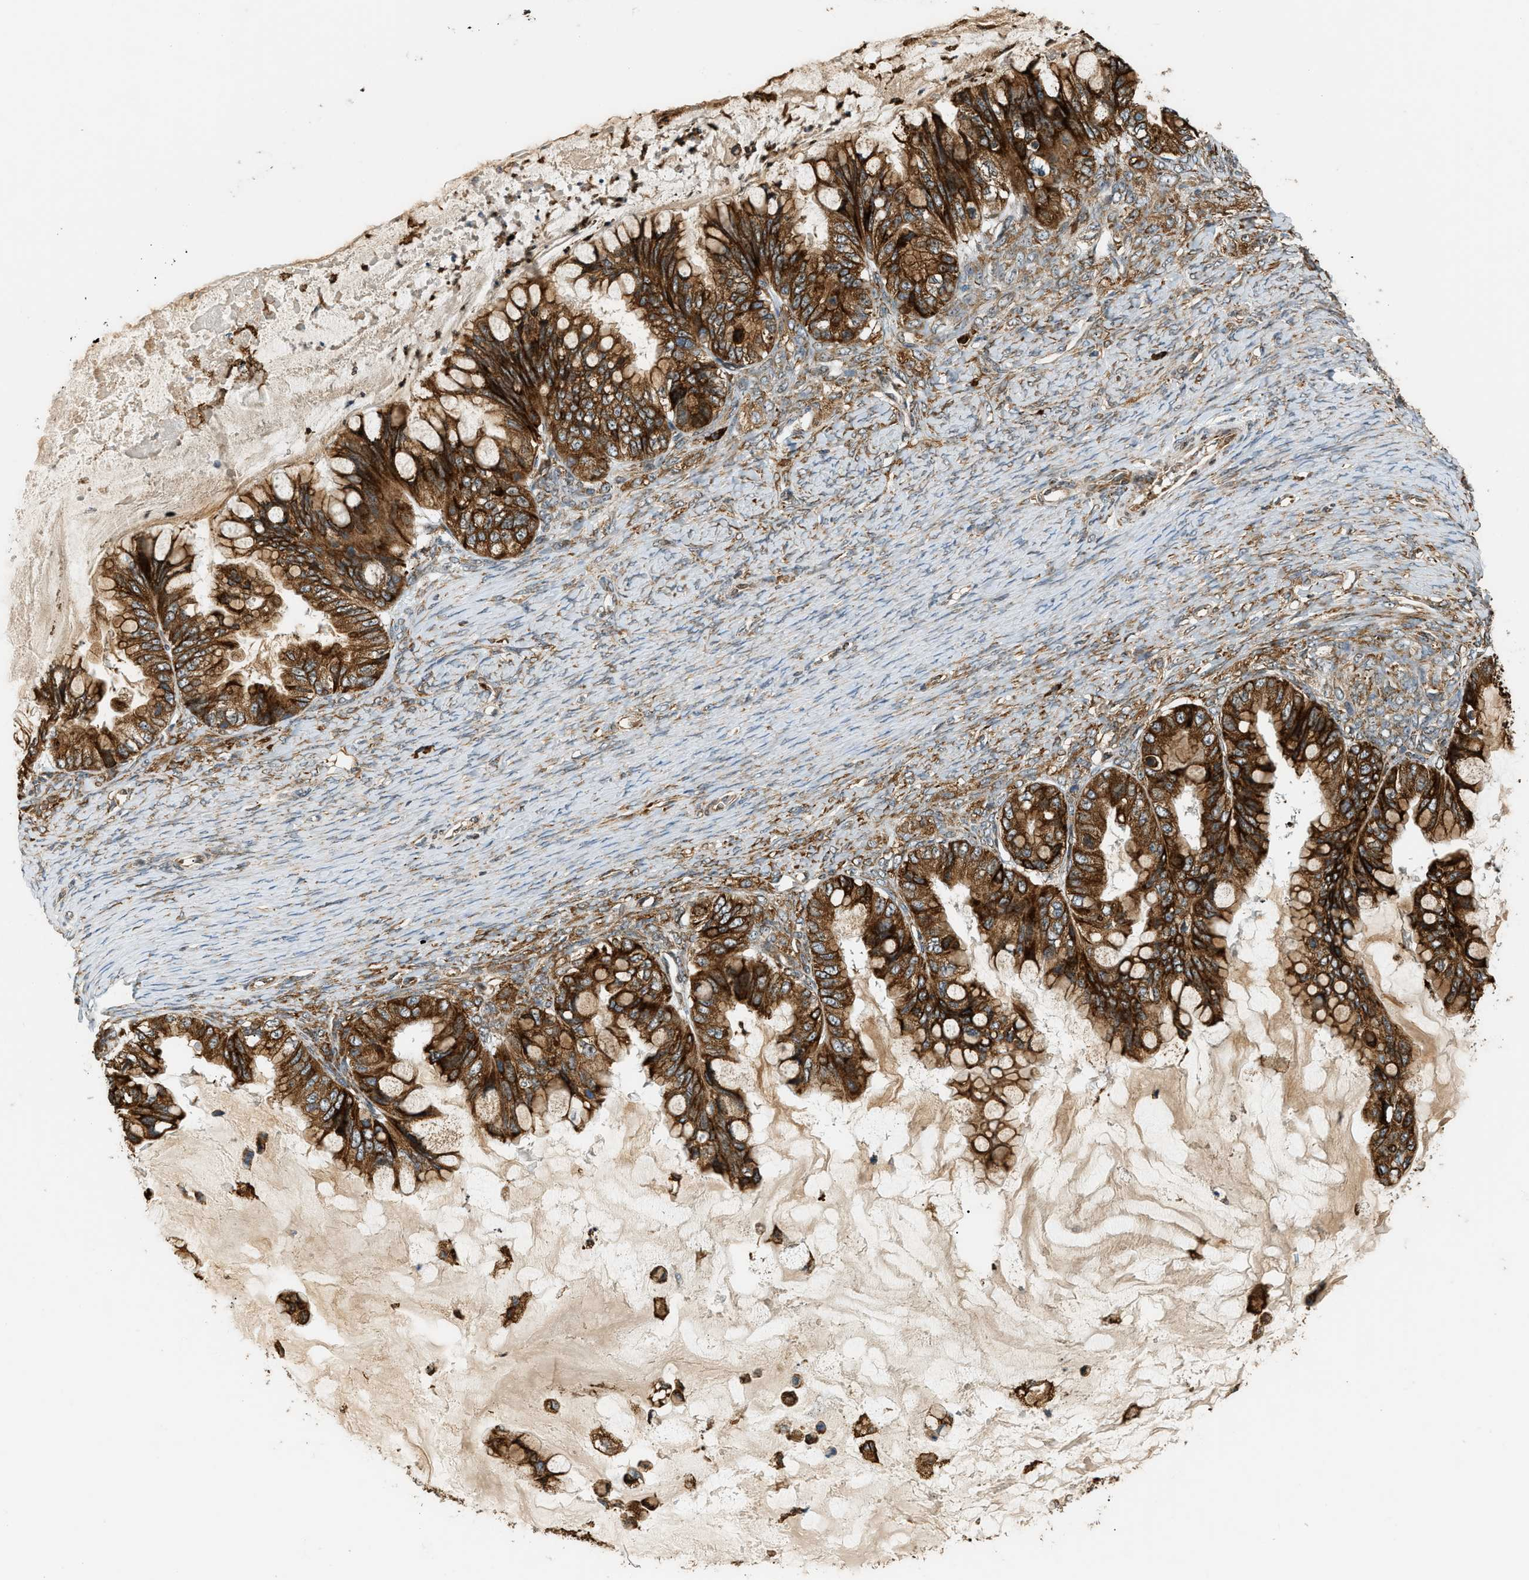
{"staining": {"intensity": "strong", "quantity": ">75%", "location": "cytoplasmic/membranous"}, "tissue": "ovarian cancer", "cell_type": "Tumor cells", "image_type": "cancer", "snomed": [{"axis": "morphology", "description": "Cystadenocarcinoma, mucinous, NOS"}, {"axis": "topography", "description": "Ovary"}], "caption": "Strong cytoplasmic/membranous protein staining is appreciated in approximately >75% of tumor cells in mucinous cystadenocarcinoma (ovarian).", "gene": "SEMA4D", "patient": {"sex": "female", "age": 80}}